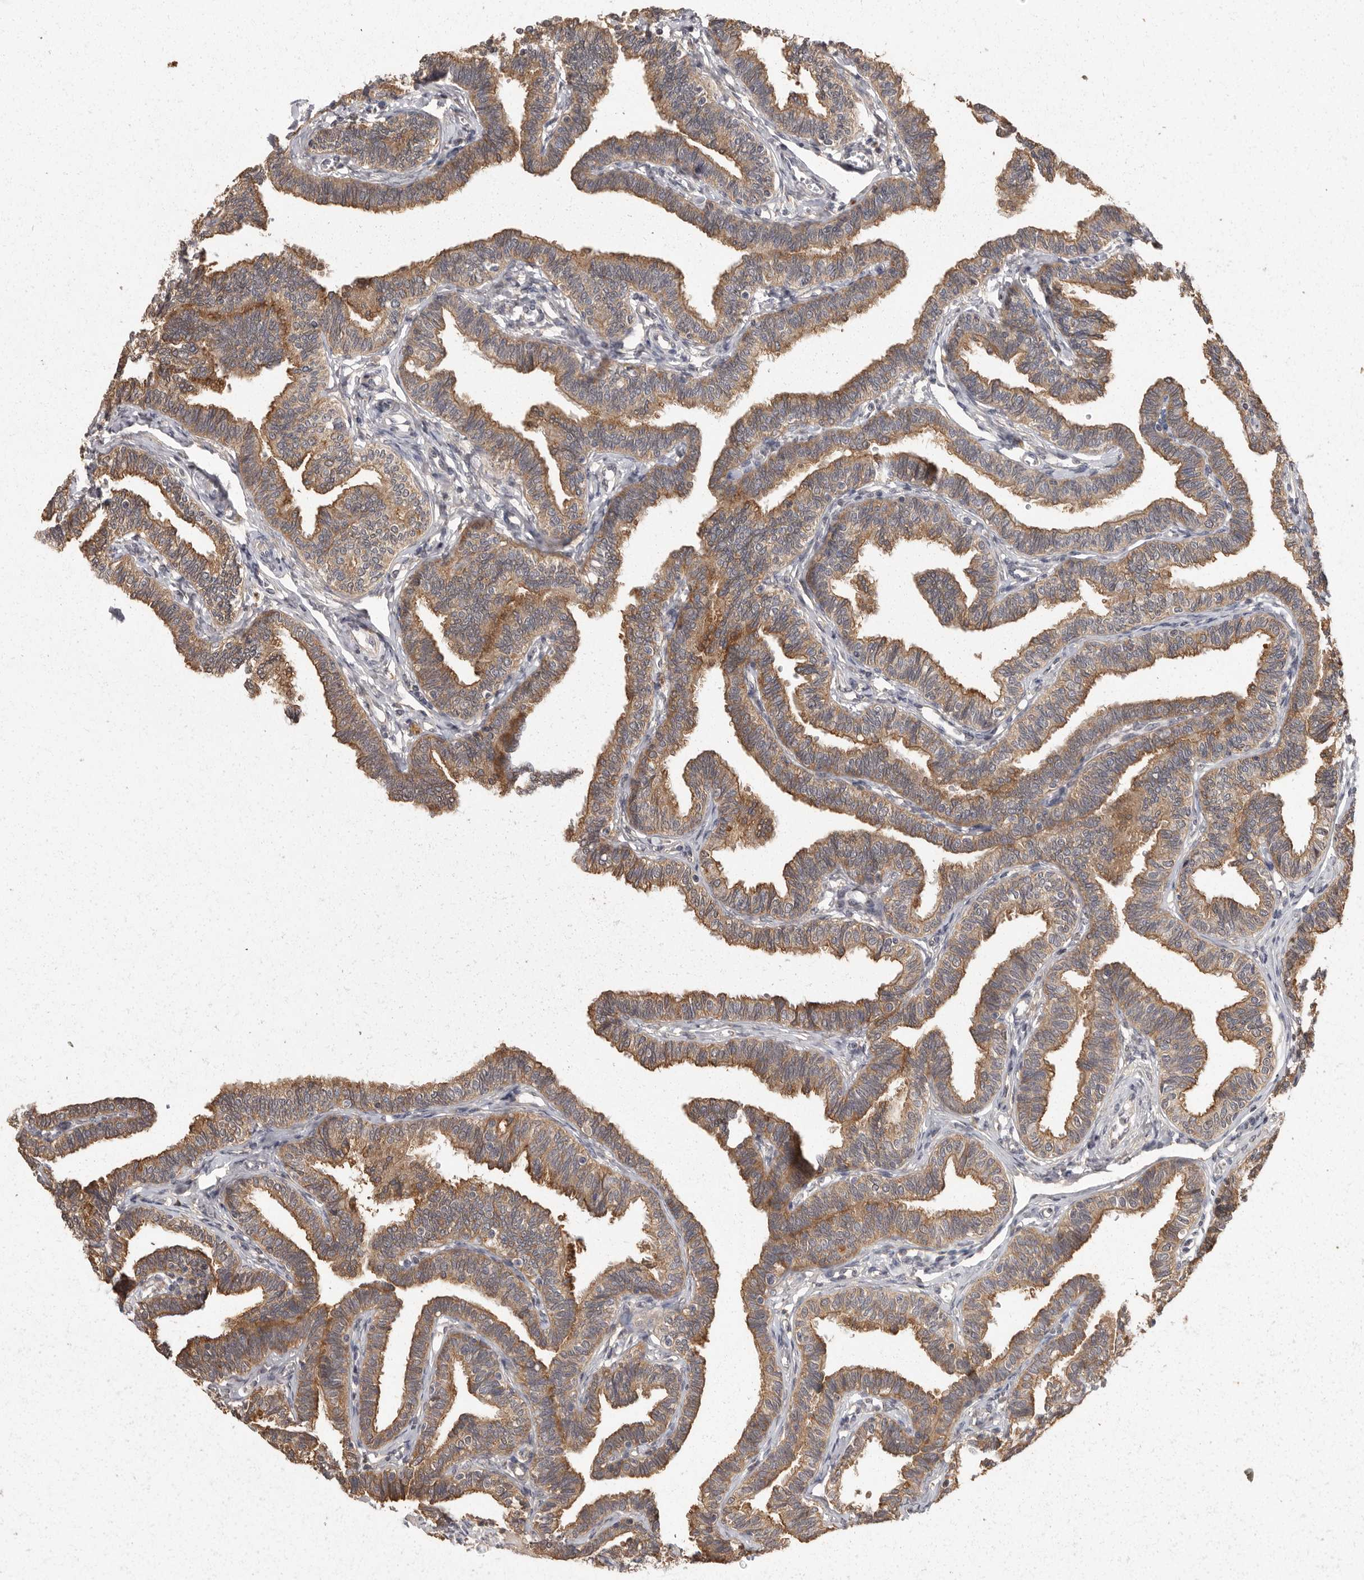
{"staining": {"intensity": "moderate", "quantity": ">75%", "location": "cytoplasmic/membranous"}, "tissue": "fallopian tube", "cell_type": "Glandular cells", "image_type": "normal", "snomed": [{"axis": "morphology", "description": "Normal tissue, NOS"}, {"axis": "topography", "description": "Fallopian tube"}, {"axis": "topography", "description": "Ovary"}], "caption": "Unremarkable fallopian tube was stained to show a protein in brown. There is medium levels of moderate cytoplasmic/membranous positivity in about >75% of glandular cells.", "gene": "BAIAP2", "patient": {"sex": "female", "age": 23}}